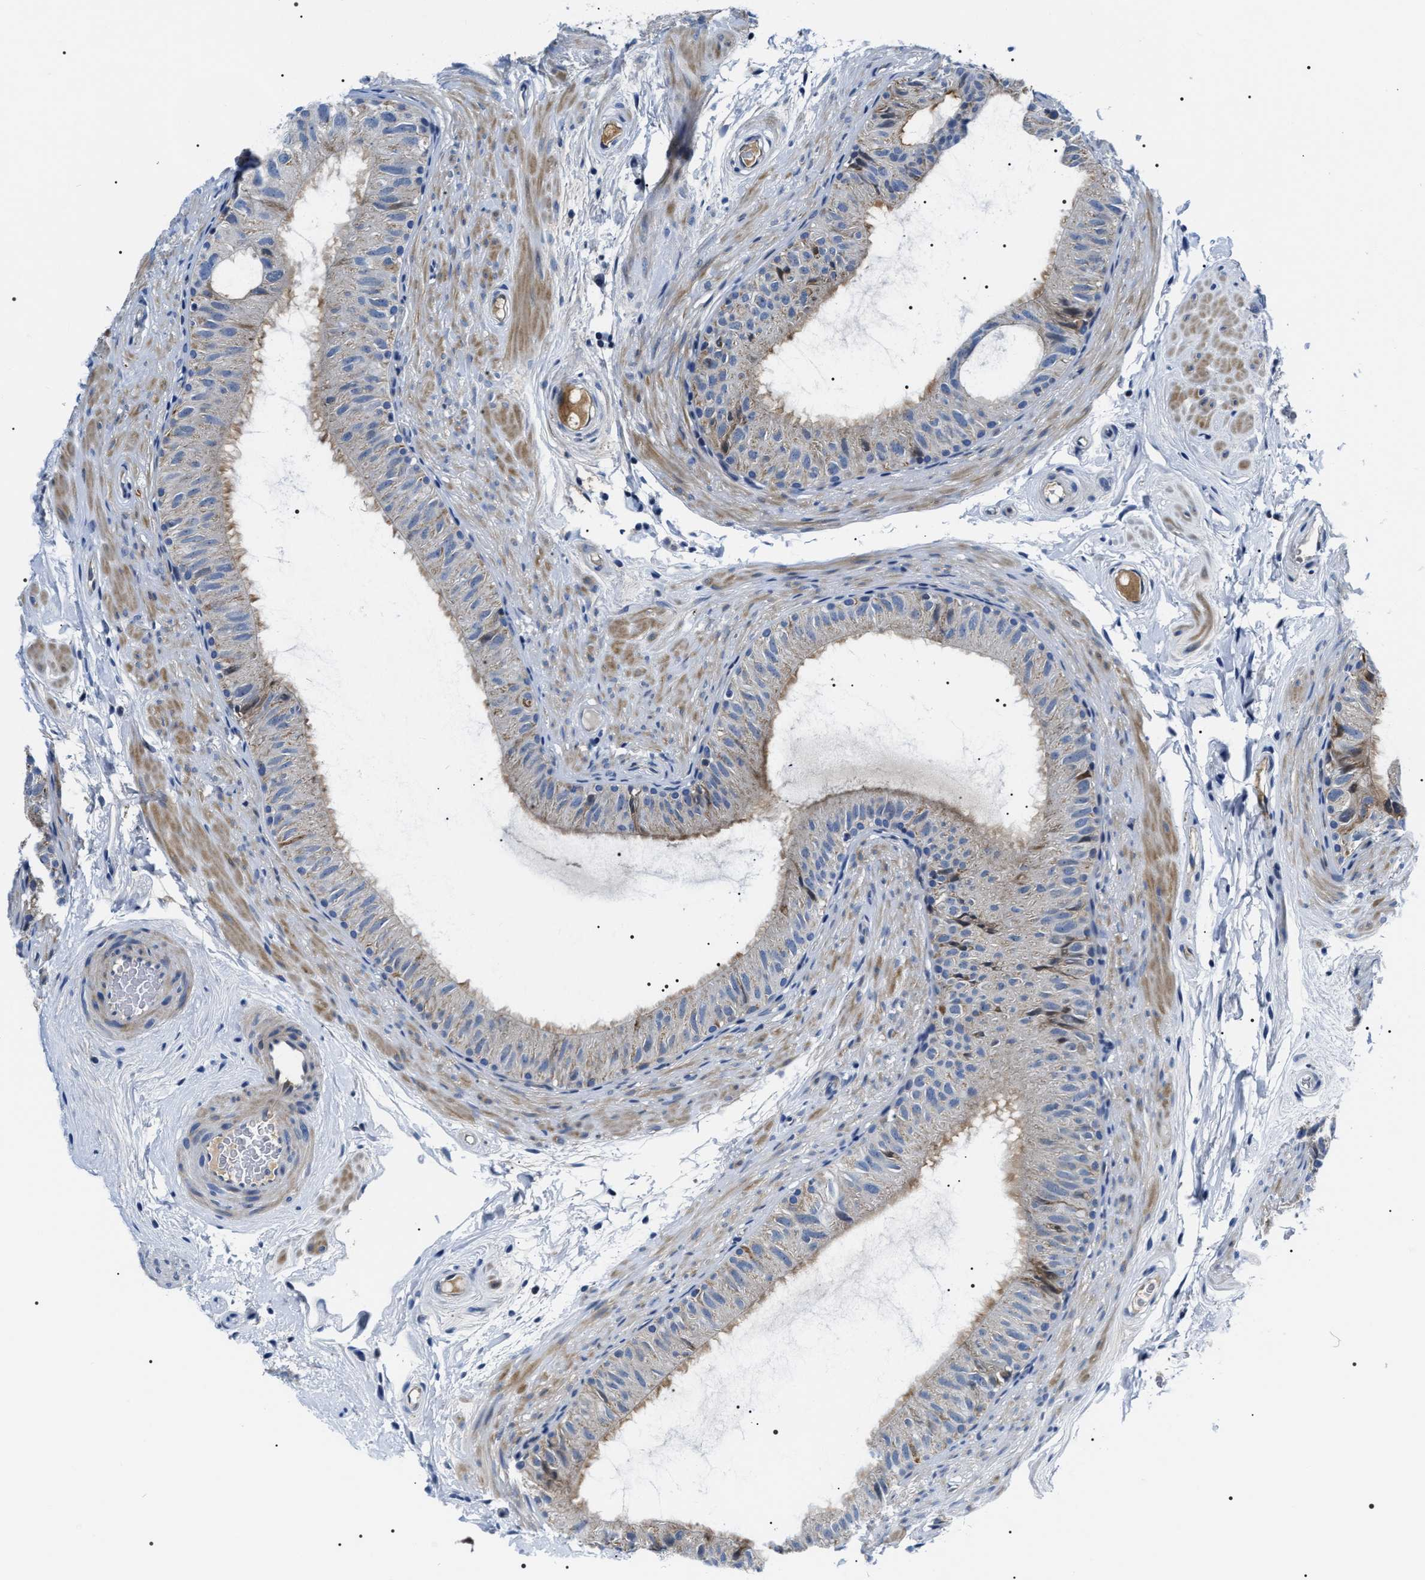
{"staining": {"intensity": "moderate", "quantity": "25%-75%", "location": "cytoplasmic/membranous"}, "tissue": "epididymis", "cell_type": "Glandular cells", "image_type": "normal", "snomed": [{"axis": "morphology", "description": "Normal tissue, NOS"}, {"axis": "topography", "description": "Epididymis"}], "caption": "The micrograph demonstrates staining of normal epididymis, revealing moderate cytoplasmic/membranous protein staining (brown color) within glandular cells. Using DAB (brown) and hematoxylin (blue) stains, captured at high magnification using brightfield microscopy.", "gene": "NTMT1", "patient": {"sex": "male", "age": 34}}